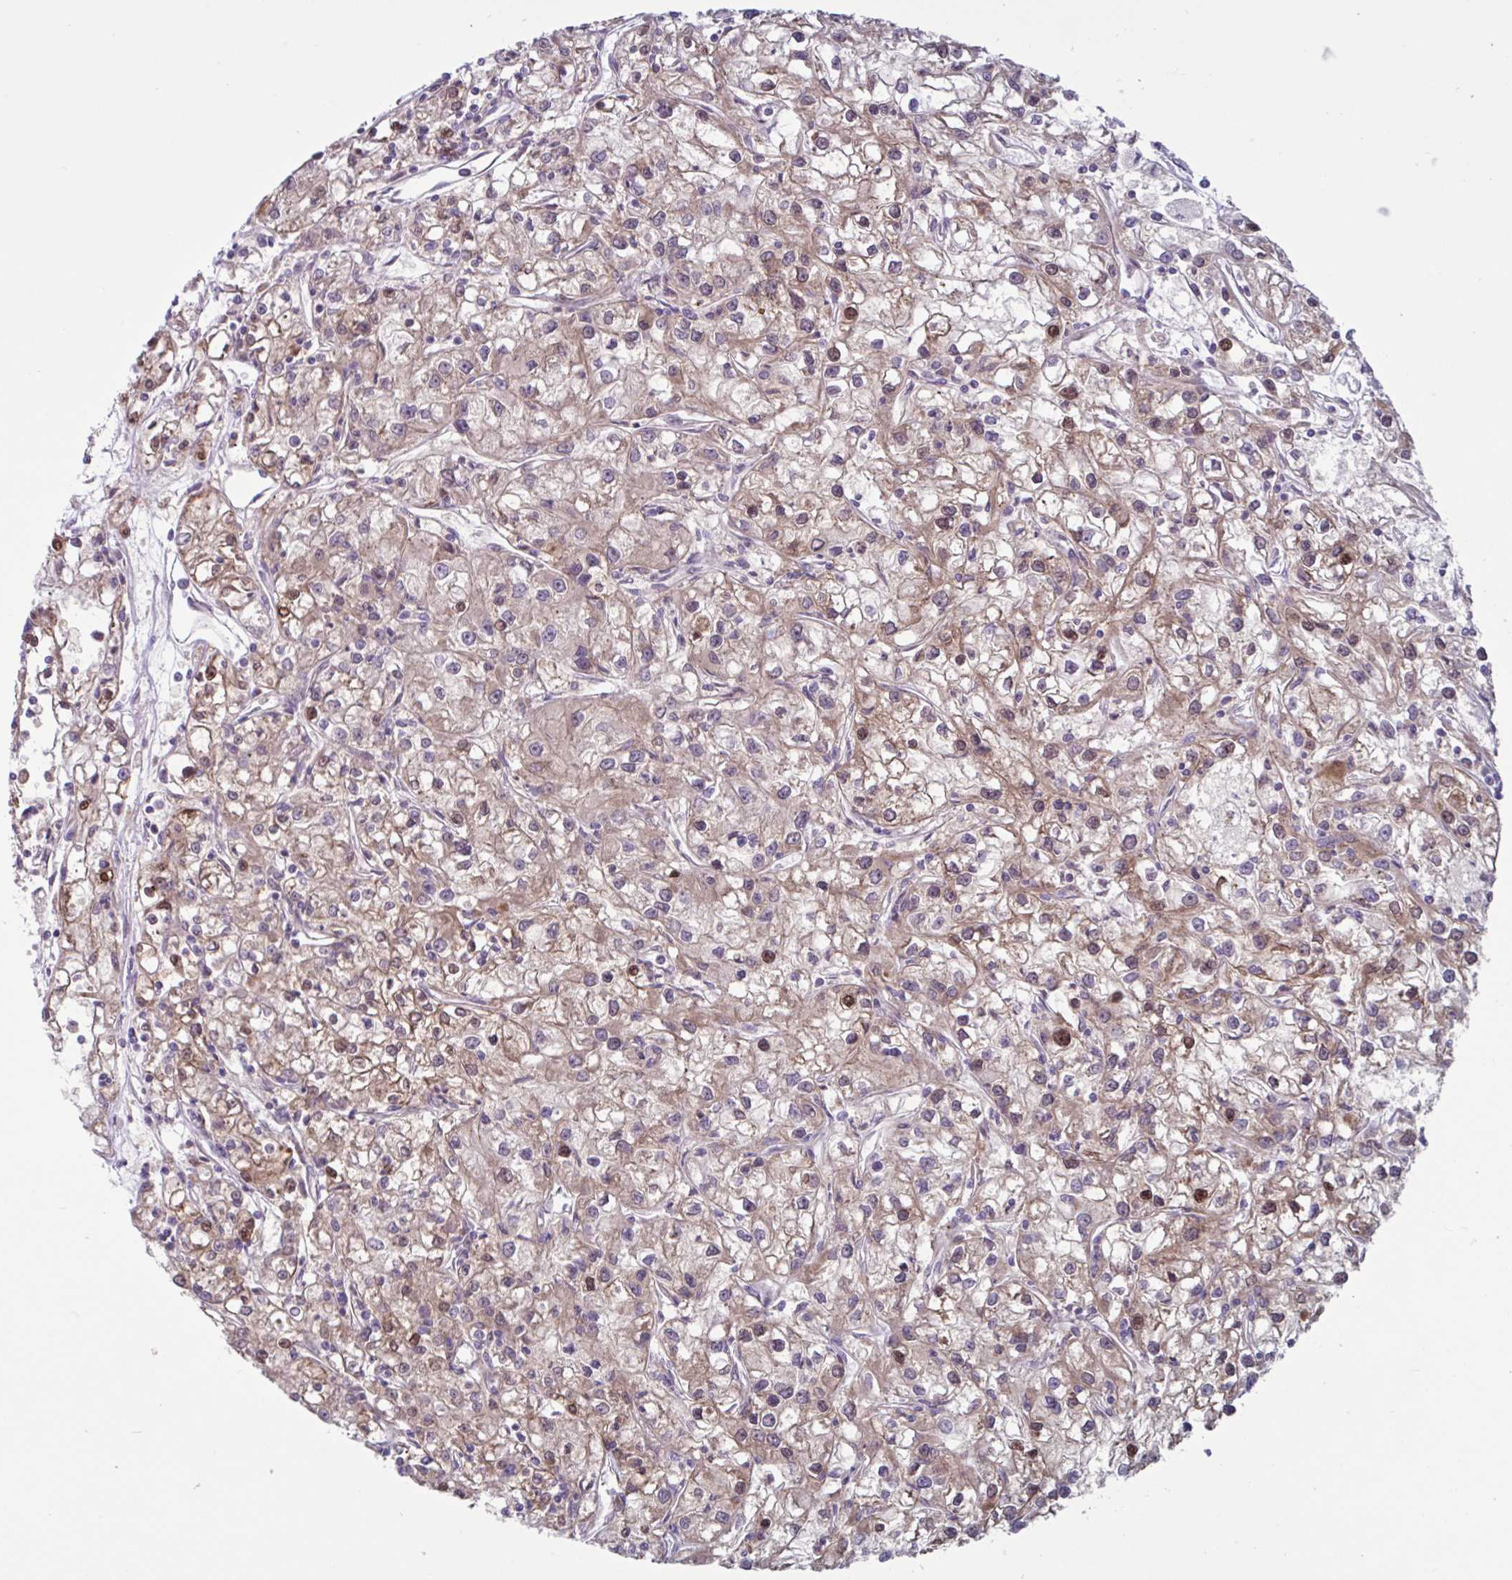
{"staining": {"intensity": "moderate", "quantity": ">75%", "location": "cytoplasmic/membranous,nuclear"}, "tissue": "renal cancer", "cell_type": "Tumor cells", "image_type": "cancer", "snomed": [{"axis": "morphology", "description": "Adenocarcinoma, NOS"}, {"axis": "topography", "description": "Kidney"}], "caption": "An immunohistochemistry photomicrograph of neoplastic tissue is shown. Protein staining in brown labels moderate cytoplasmic/membranous and nuclear positivity in adenocarcinoma (renal) within tumor cells.", "gene": "GLTP", "patient": {"sex": "female", "age": 59}}